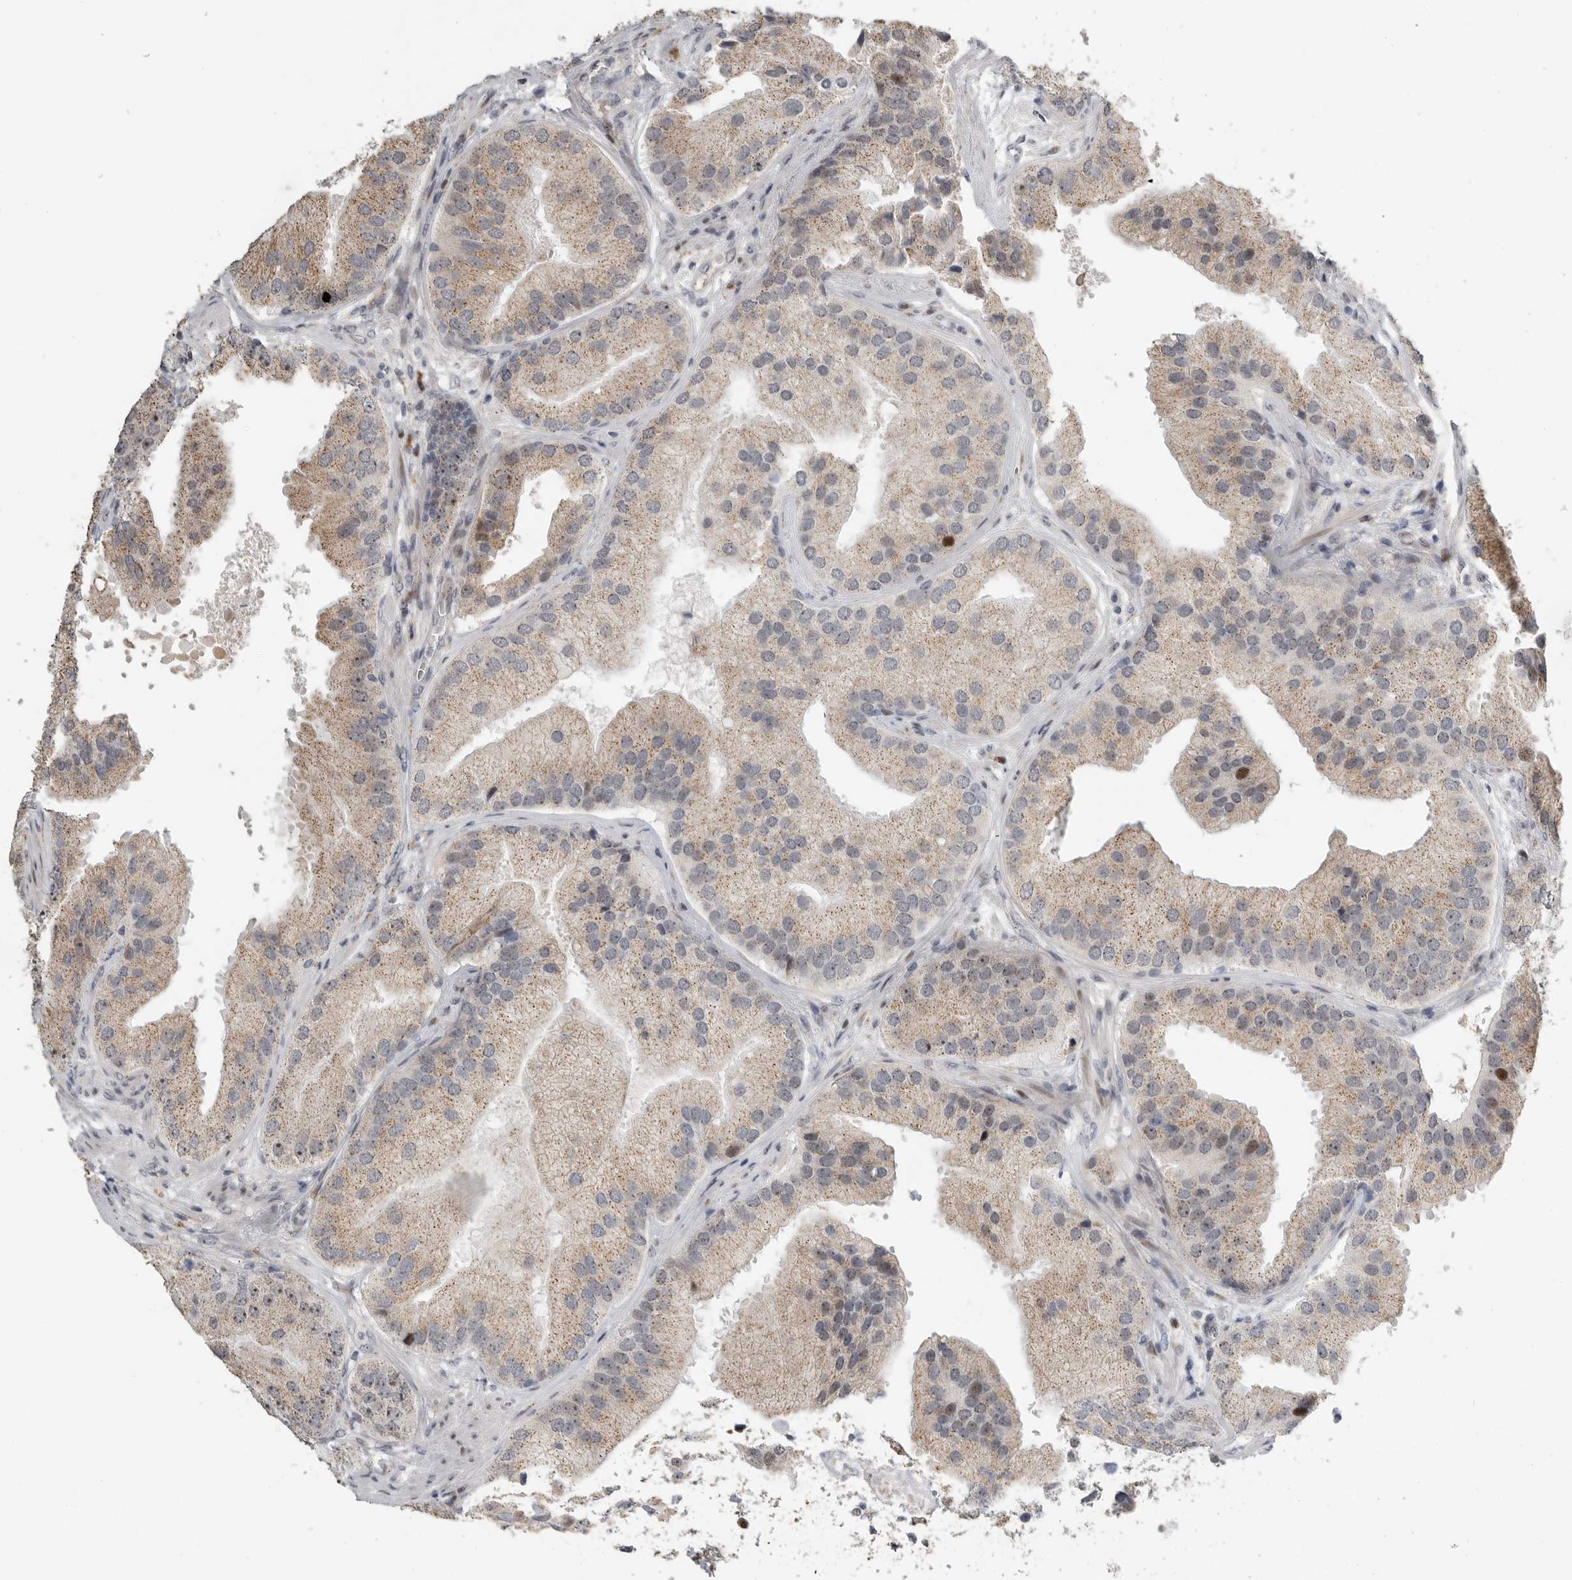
{"staining": {"intensity": "weak", "quantity": ">75%", "location": "cytoplasmic/membranous,nuclear"}, "tissue": "prostate cancer", "cell_type": "Tumor cells", "image_type": "cancer", "snomed": [{"axis": "morphology", "description": "Adenocarcinoma, High grade"}, {"axis": "topography", "description": "Prostate"}], "caption": "Immunohistochemistry (IHC) (DAB) staining of adenocarcinoma (high-grade) (prostate) shows weak cytoplasmic/membranous and nuclear protein staining in approximately >75% of tumor cells.", "gene": "PCMTD1", "patient": {"sex": "male", "age": 70}}